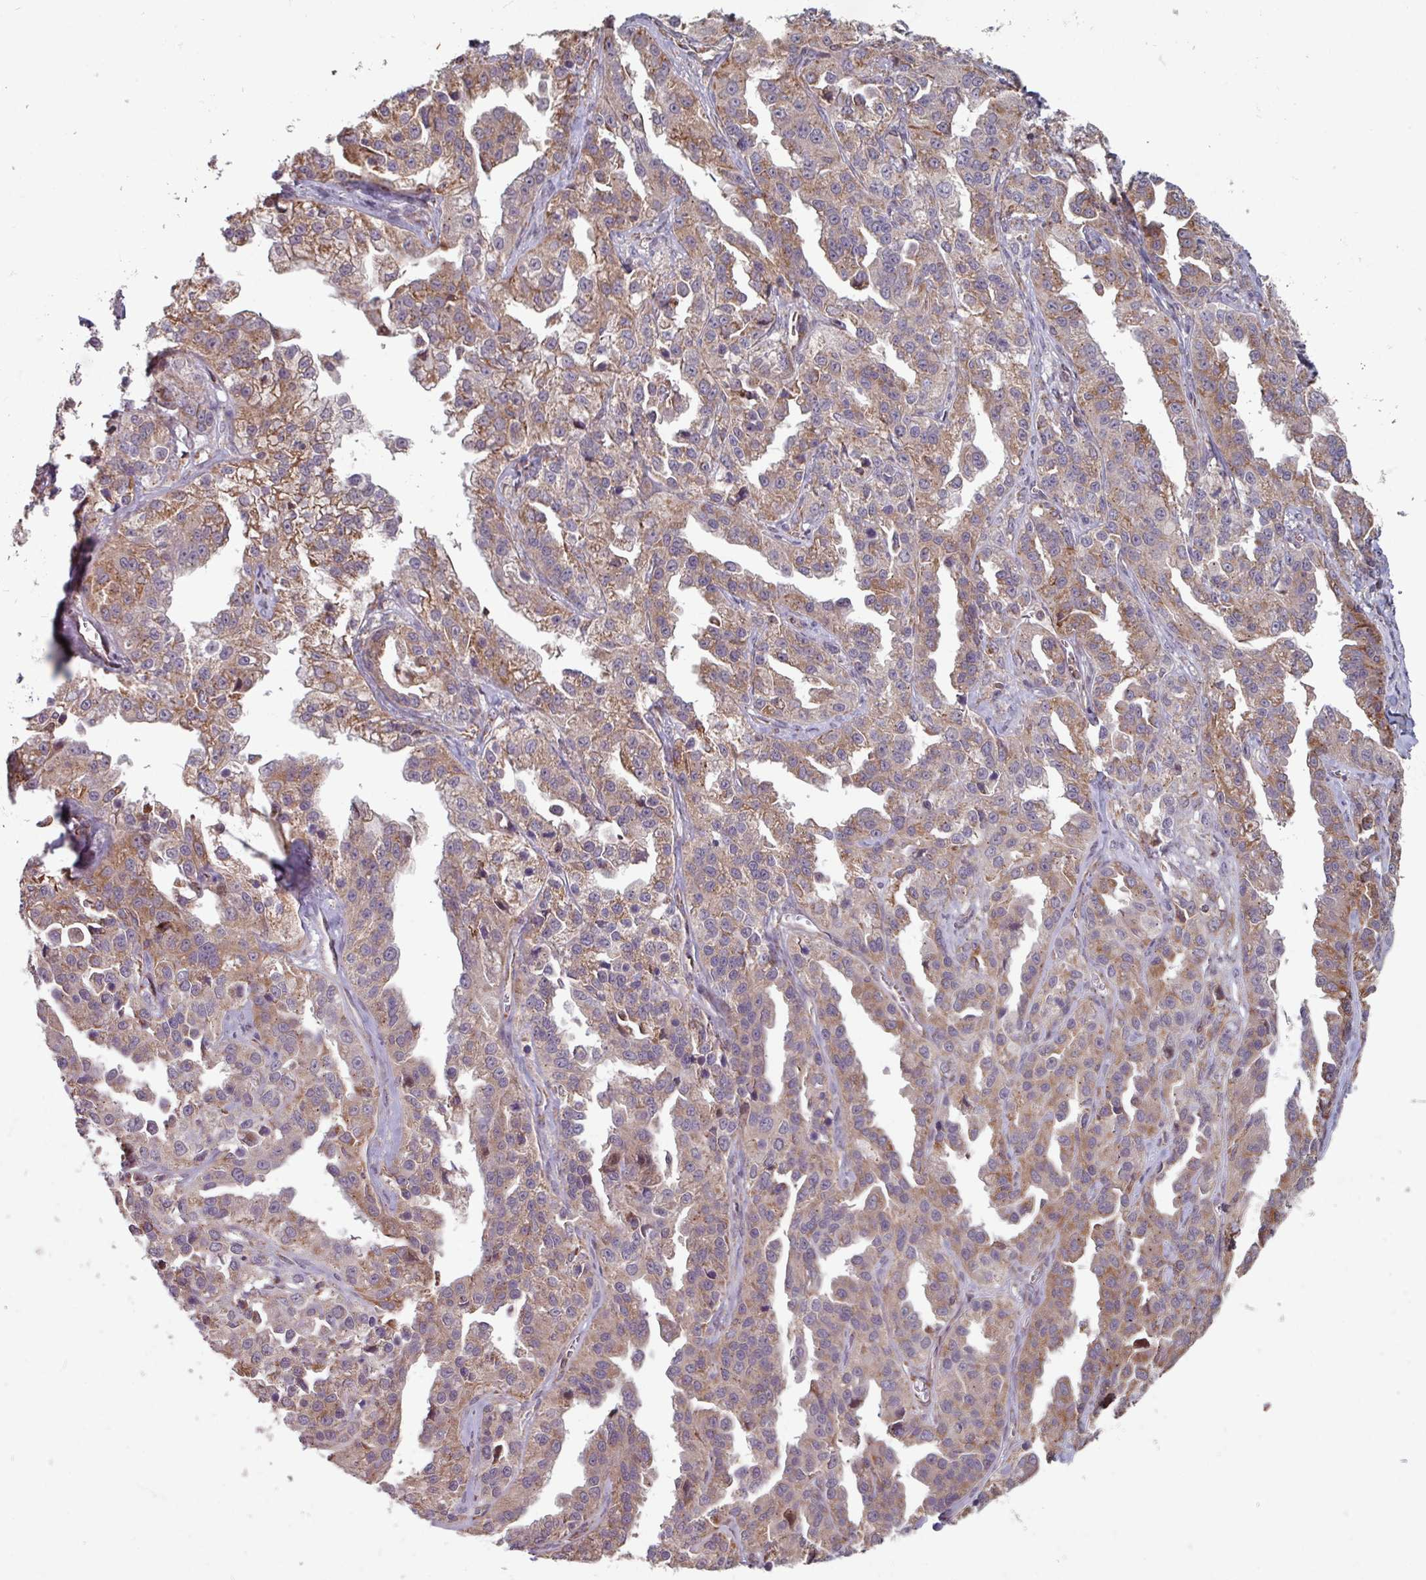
{"staining": {"intensity": "moderate", "quantity": "25%-75%", "location": "cytoplasmic/membranous"}, "tissue": "ovarian cancer", "cell_type": "Tumor cells", "image_type": "cancer", "snomed": [{"axis": "morphology", "description": "Cystadenocarcinoma, serous, NOS"}, {"axis": "topography", "description": "Ovary"}], "caption": "Protein analysis of serous cystadenocarcinoma (ovarian) tissue reveals moderate cytoplasmic/membranous expression in about 25%-75% of tumor cells.", "gene": "COX7C", "patient": {"sex": "female", "age": 75}}